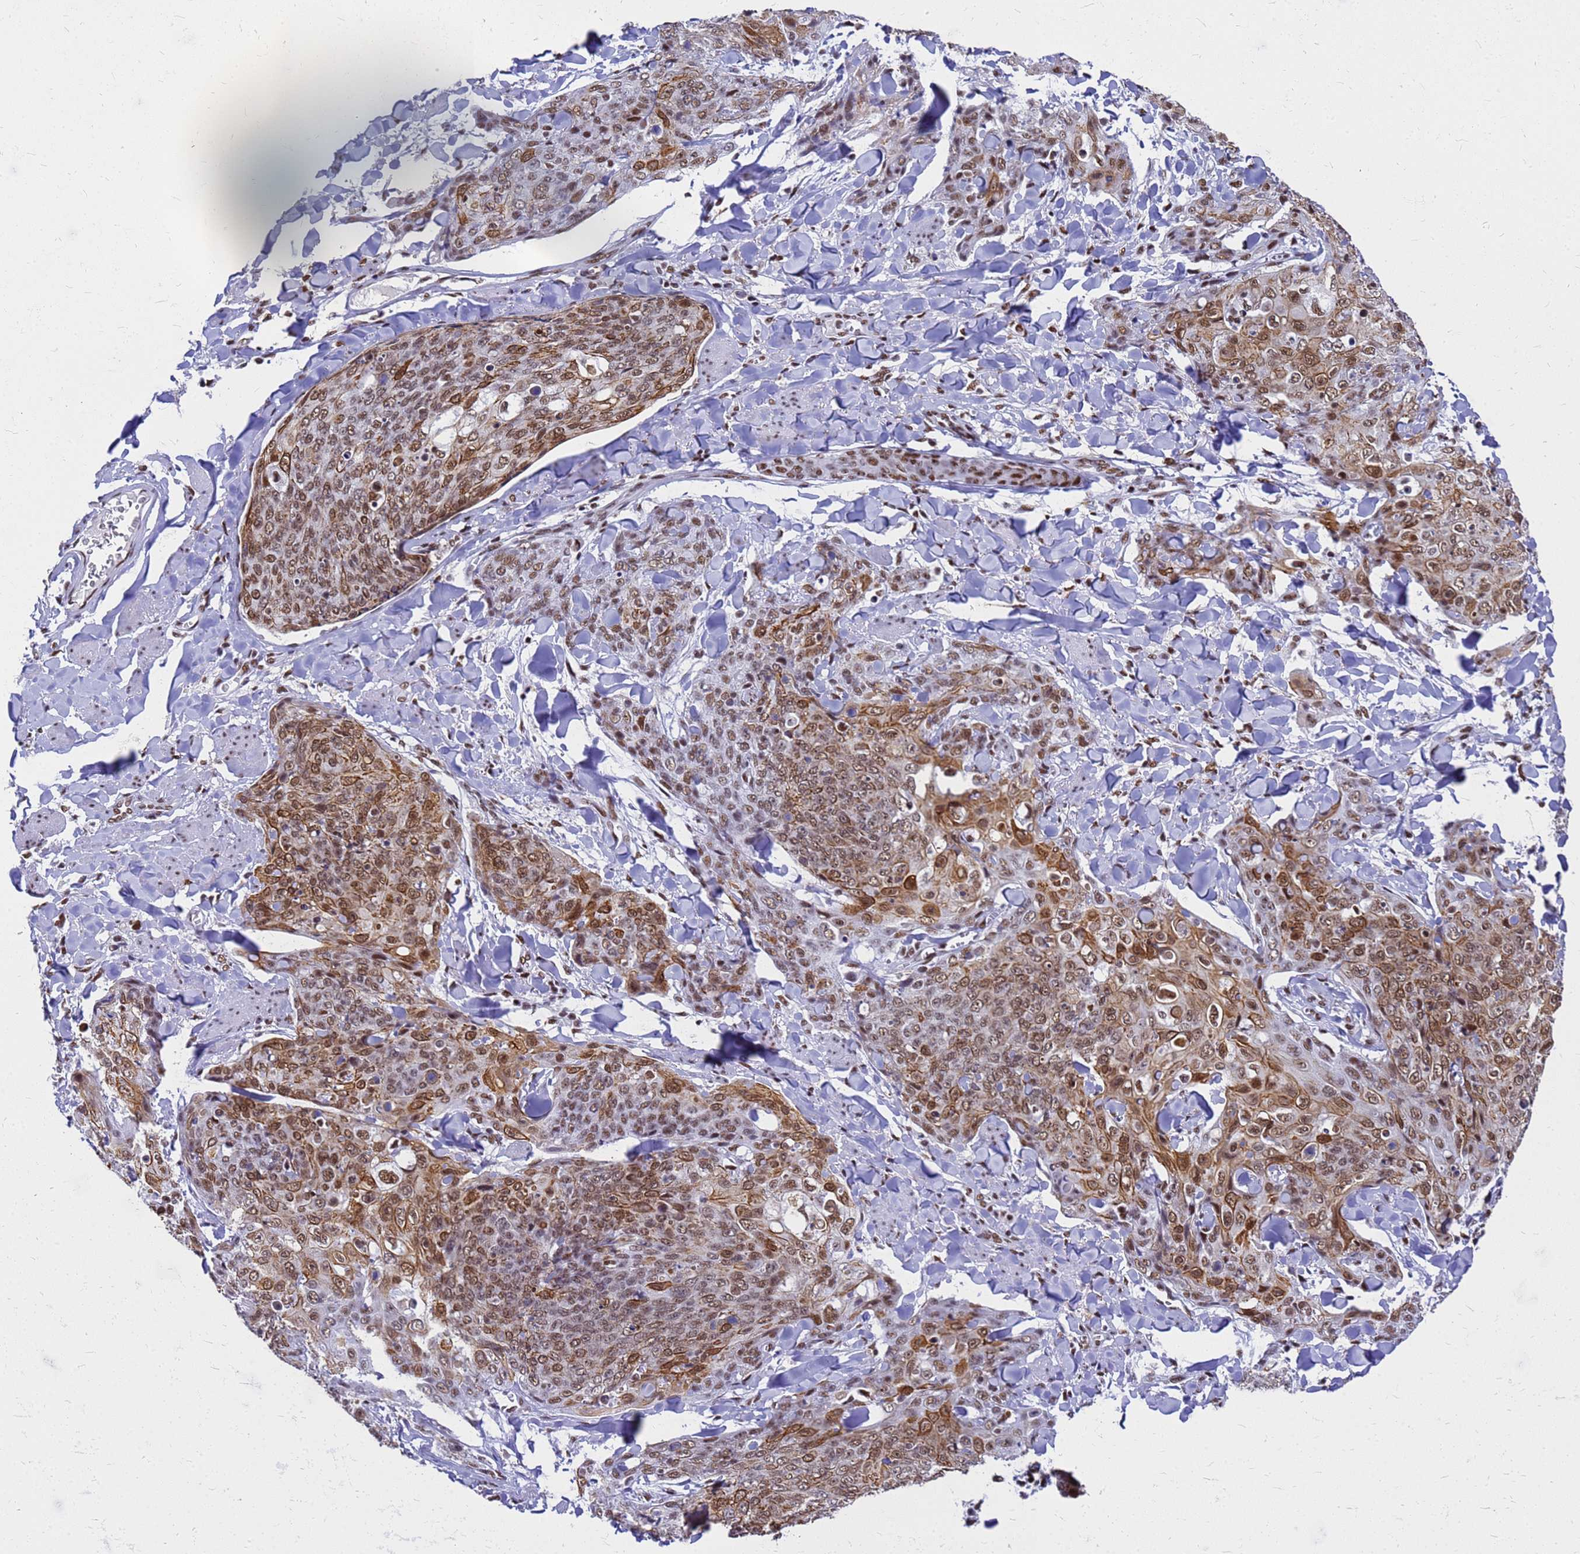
{"staining": {"intensity": "moderate", "quantity": ">75%", "location": "cytoplasmic/membranous,nuclear"}, "tissue": "skin cancer", "cell_type": "Tumor cells", "image_type": "cancer", "snomed": [{"axis": "morphology", "description": "Squamous cell carcinoma, NOS"}, {"axis": "topography", "description": "Skin"}, {"axis": "topography", "description": "Vulva"}], "caption": "Protein expression analysis of human skin cancer (squamous cell carcinoma) reveals moderate cytoplasmic/membranous and nuclear expression in about >75% of tumor cells.", "gene": "SART3", "patient": {"sex": "female", "age": 85}}